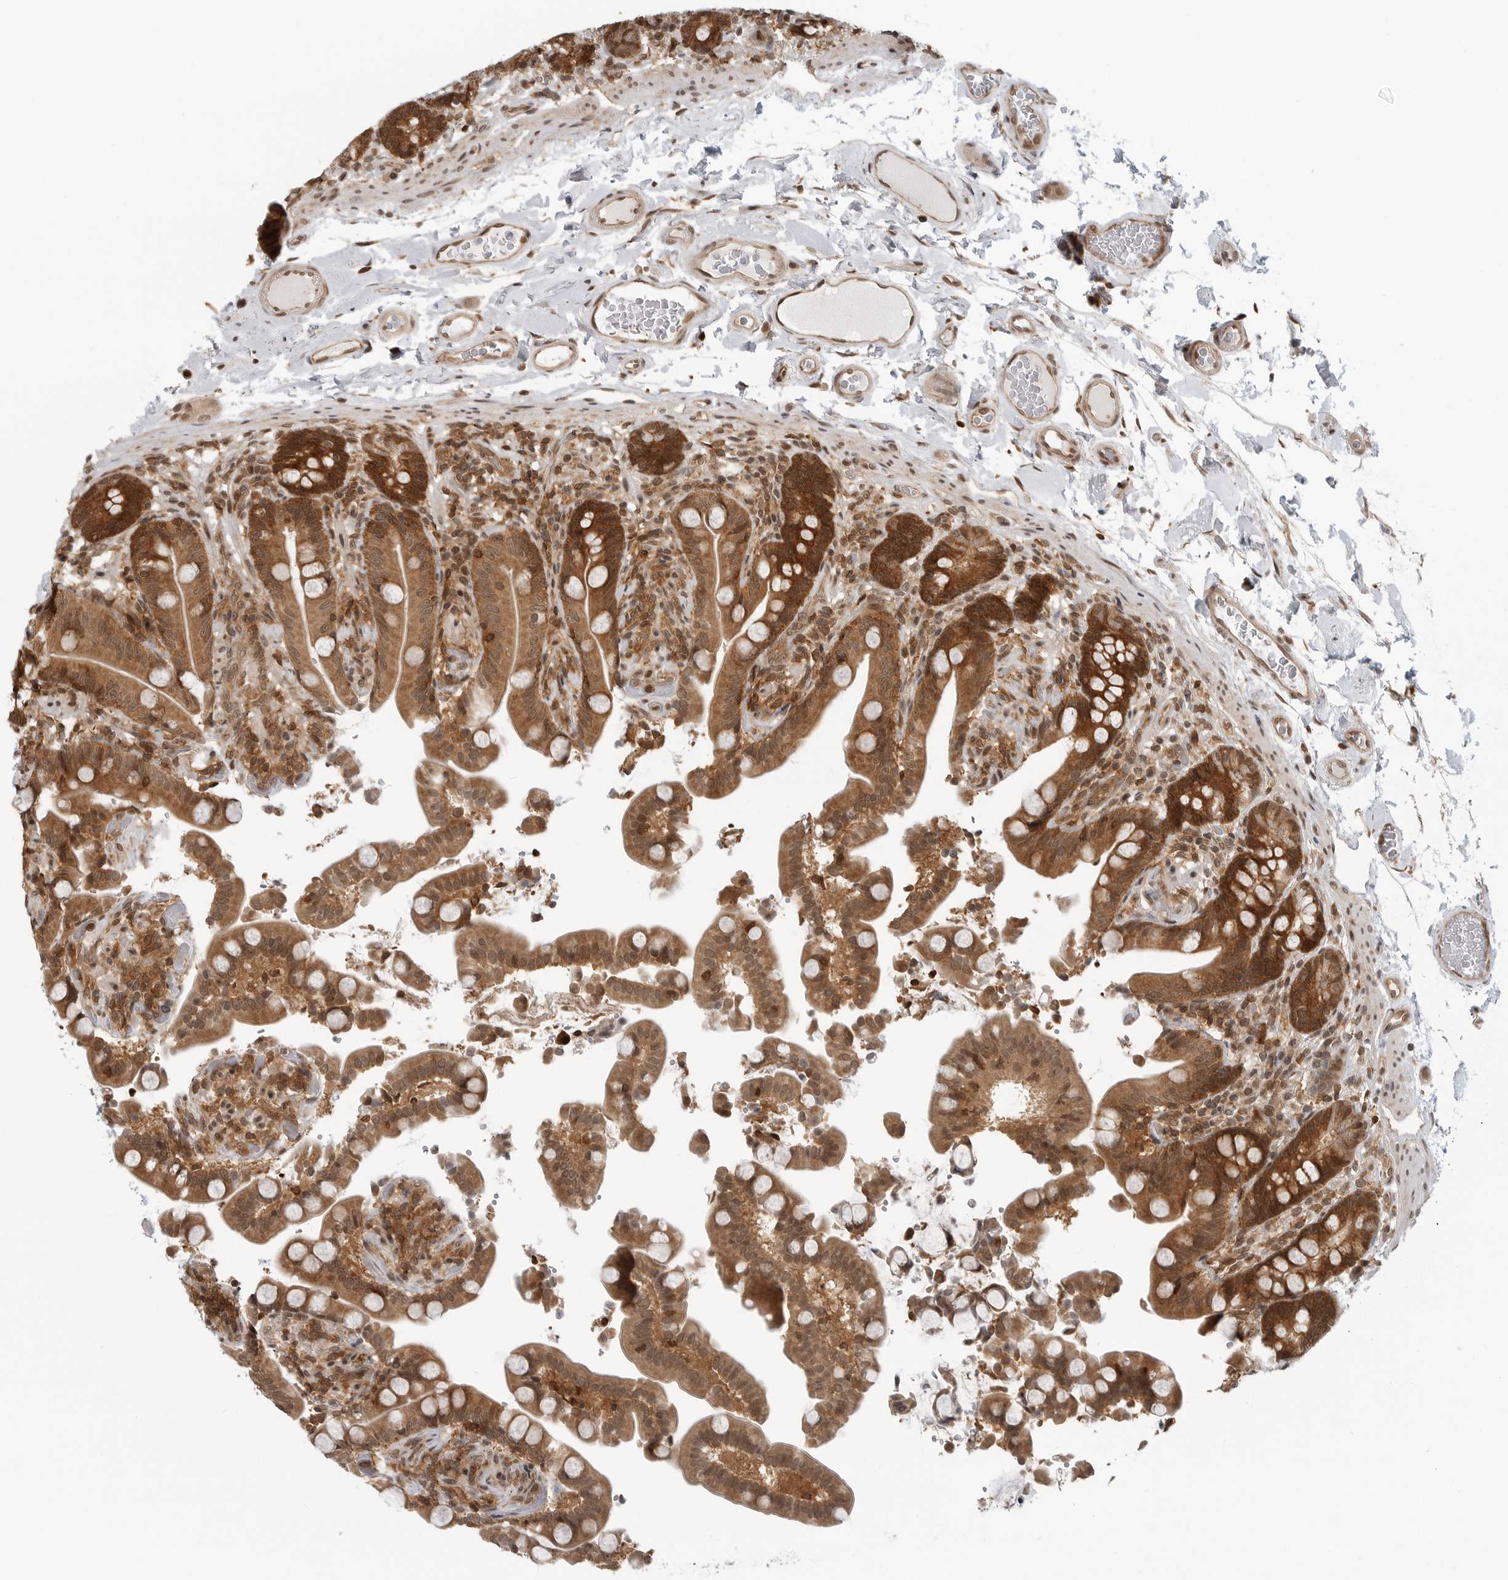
{"staining": {"intensity": "moderate", "quantity": ">75%", "location": "cytoplasmic/membranous,nuclear"}, "tissue": "colon", "cell_type": "Endothelial cells", "image_type": "normal", "snomed": [{"axis": "morphology", "description": "Normal tissue, NOS"}, {"axis": "topography", "description": "Smooth muscle"}, {"axis": "topography", "description": "Colon"}], "caption": "Immunohistochemical staining of benign colon exhibits moderate cytoplasmic/membranous,nuclear protein expression in approximately >75% of endothelial cells.", "gene": "SZRD1", "patient": {"sex": "male", "age": 73}}